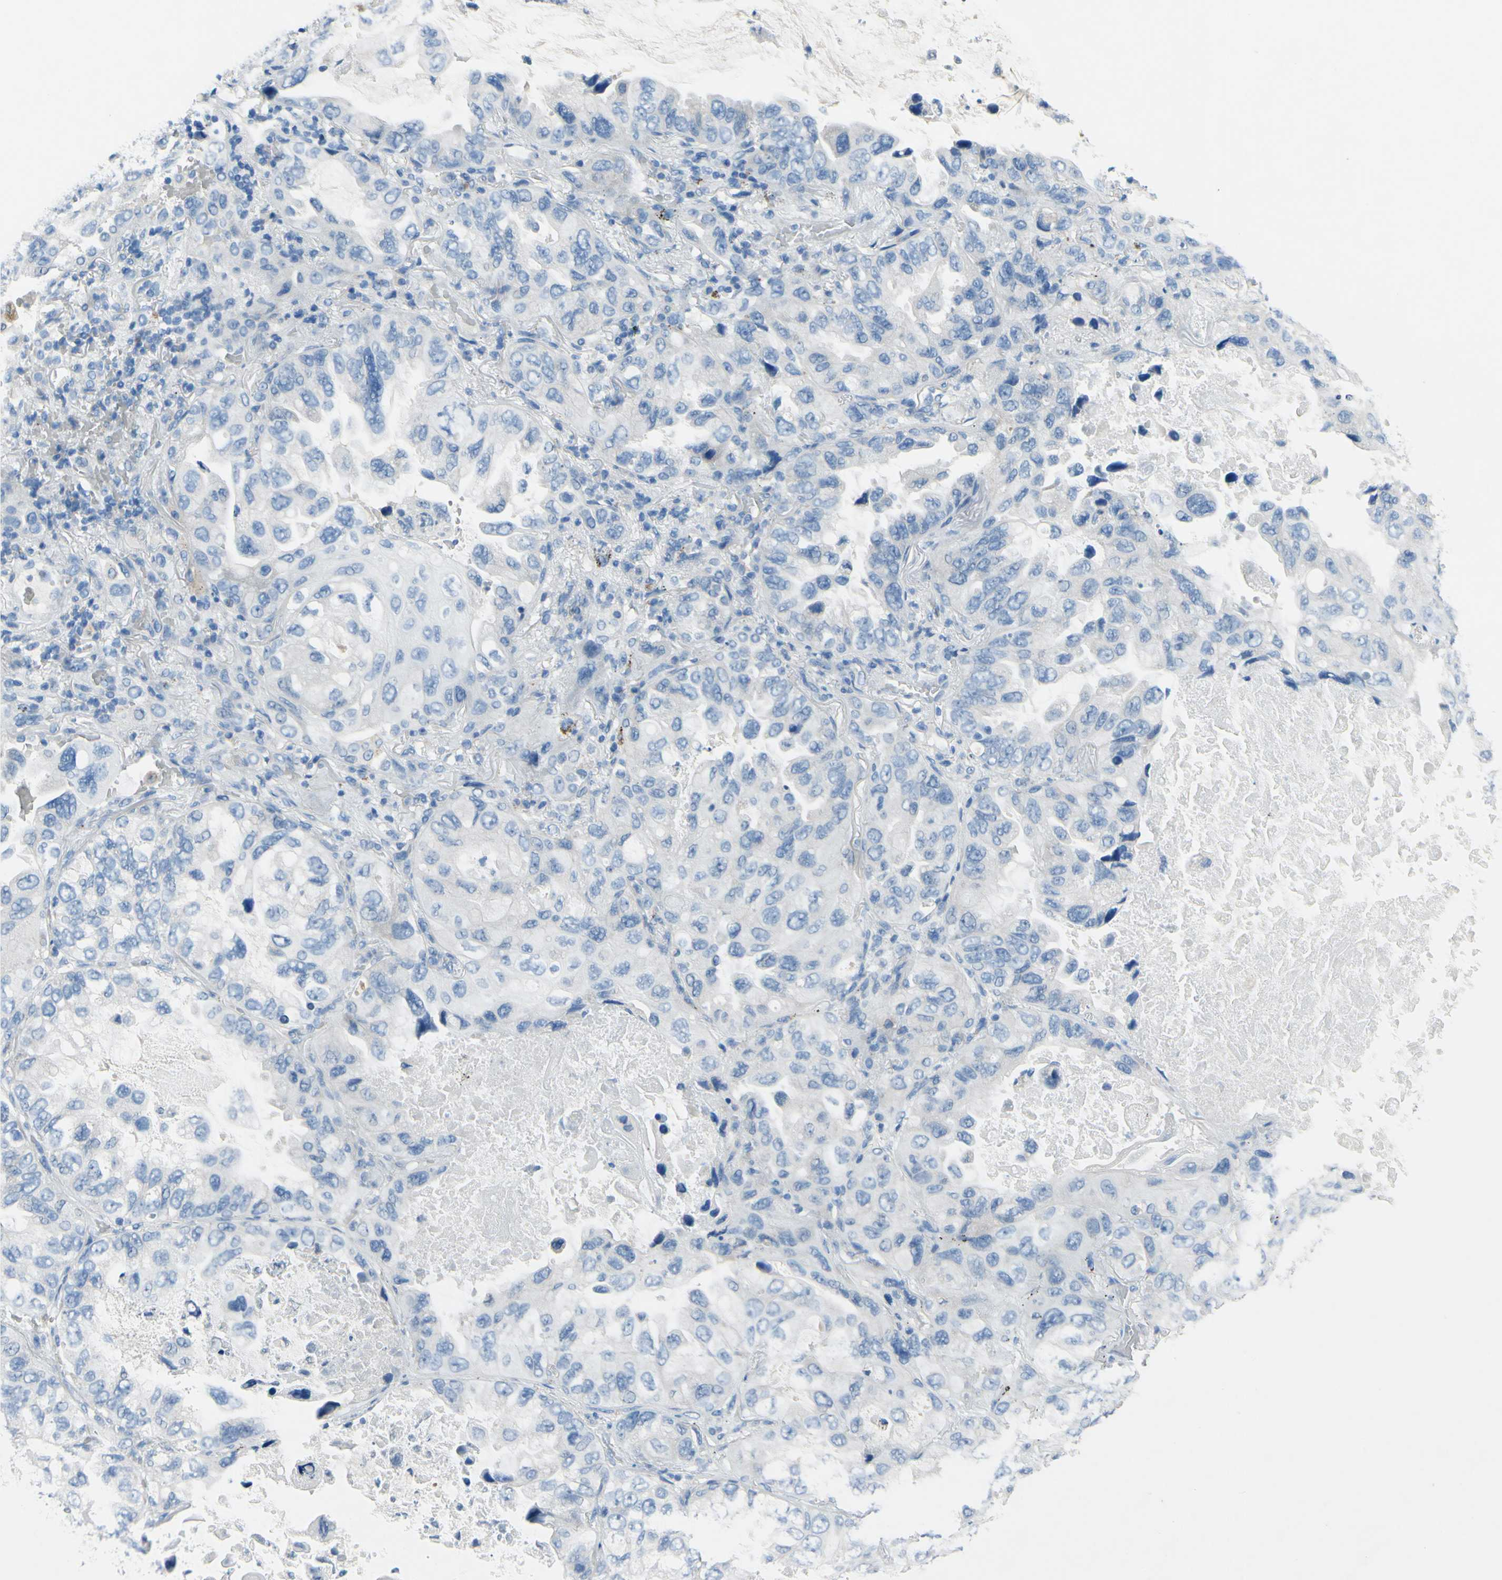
{"staining": {"intensity": "negative", "quantity": "none", "location": "none"}, "tissue": "lung cancer", "cell_type": "Tumor cells", "image_type": "cancer", "snomed": [{"axis": "morphology", "description": "Squamous cell carcinoma, NOS"}, {"axis": "topography", "description": "Lung"}], "caption": "DAB (3,3'-diaminobenzidine) immunohistochemical staining of human lung cancer shows no significant staining in tumor cells.", "gene": "CDH10", "patient": {"sex": "female", "age": 73}}